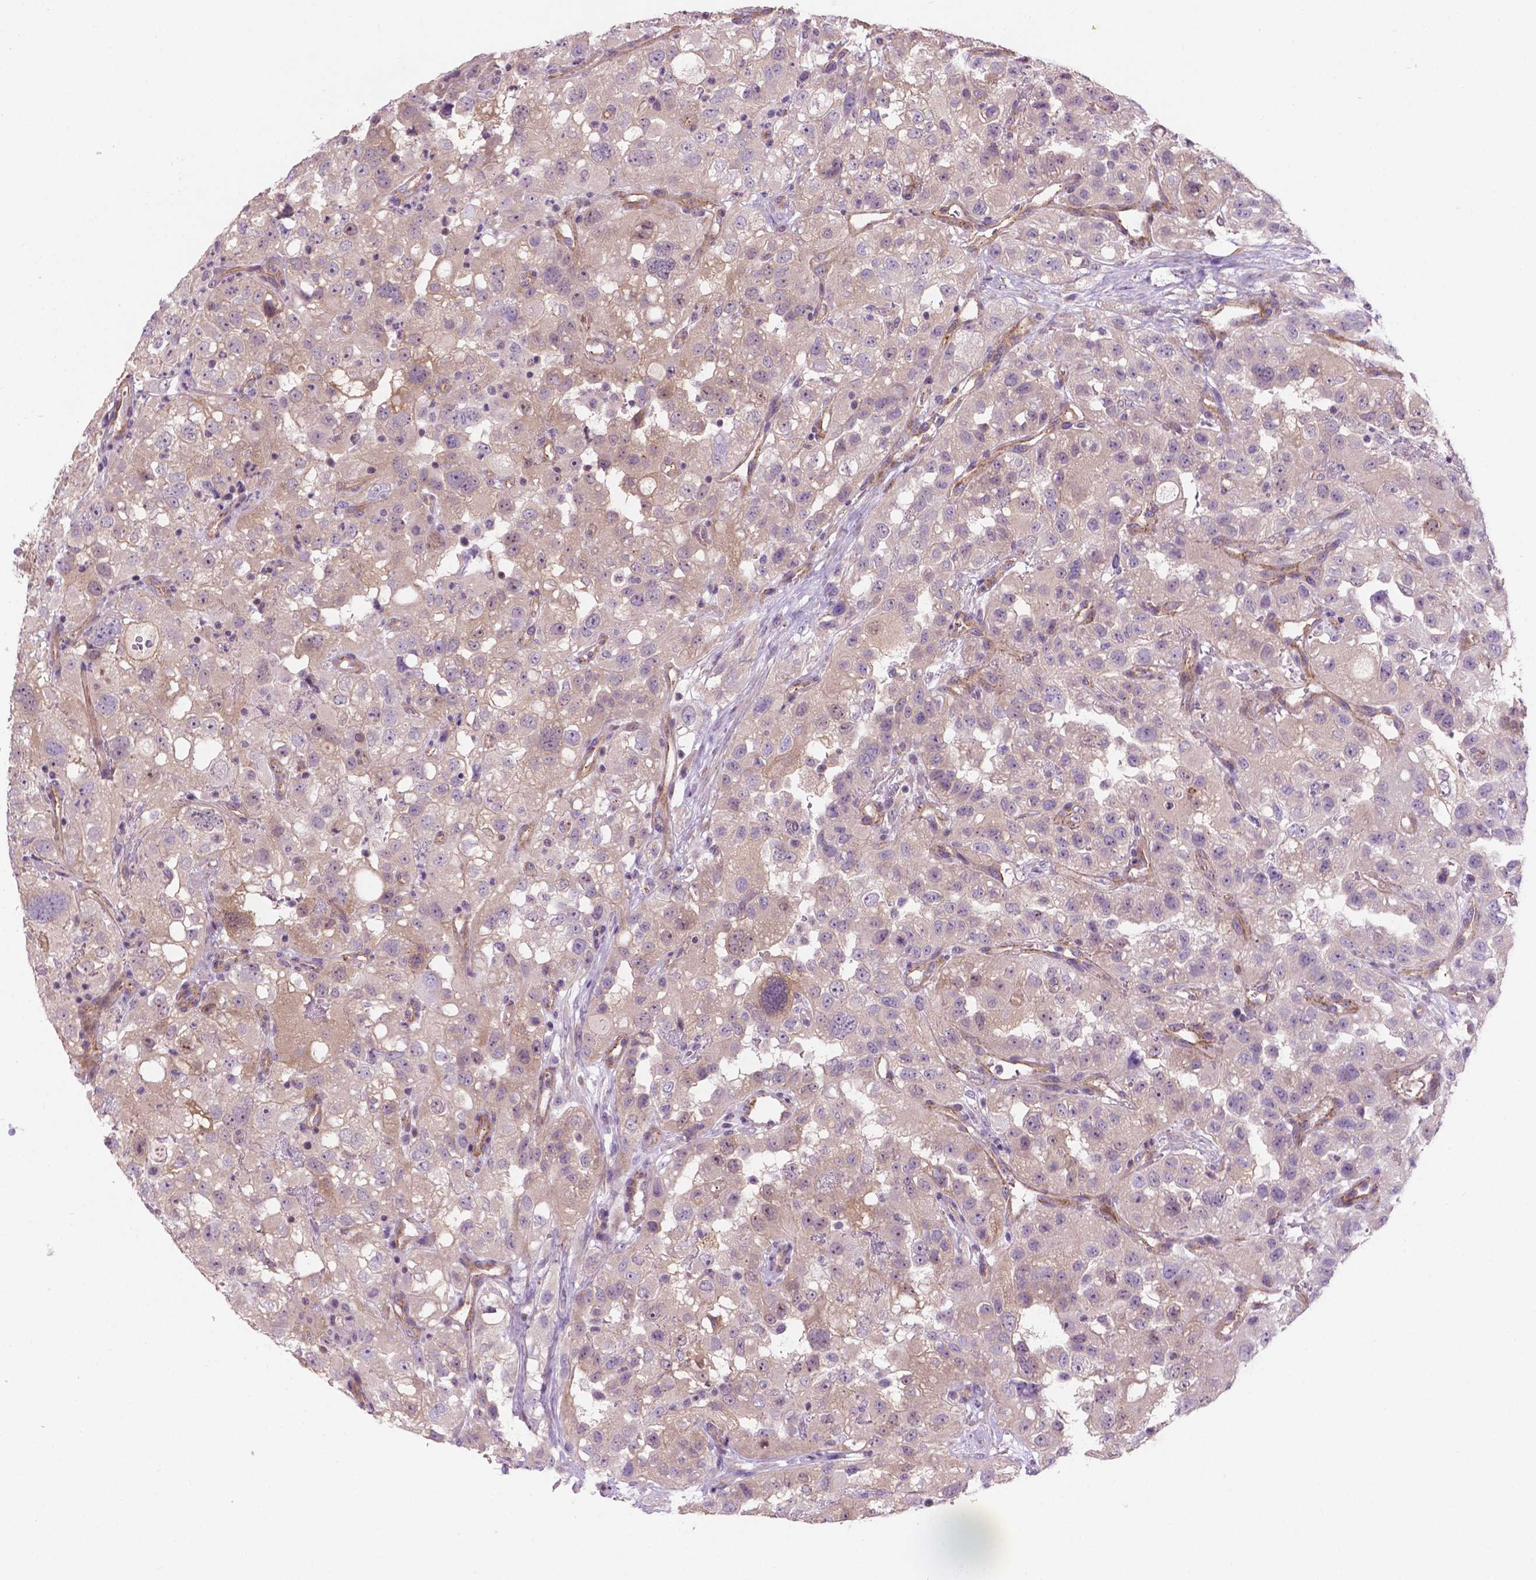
{"staining": {"intensity": "negative", "quantity": "none", "location": "none"}, "tissue": "renal cancer", "cell_type": "Tumor cells", "image_type": "cancer", "snomed": [{"axis": "morphology", "description": "Adenocarcinoma, NOS"}, {"axis": "topography", "description": "Kidney"}], "caption": "This is an IHC image of human adenocarcinoma (renal). There is no expression in tumor cells.", "gene": "ARL5C", "patient": {"sex": "male", "age": 64}}